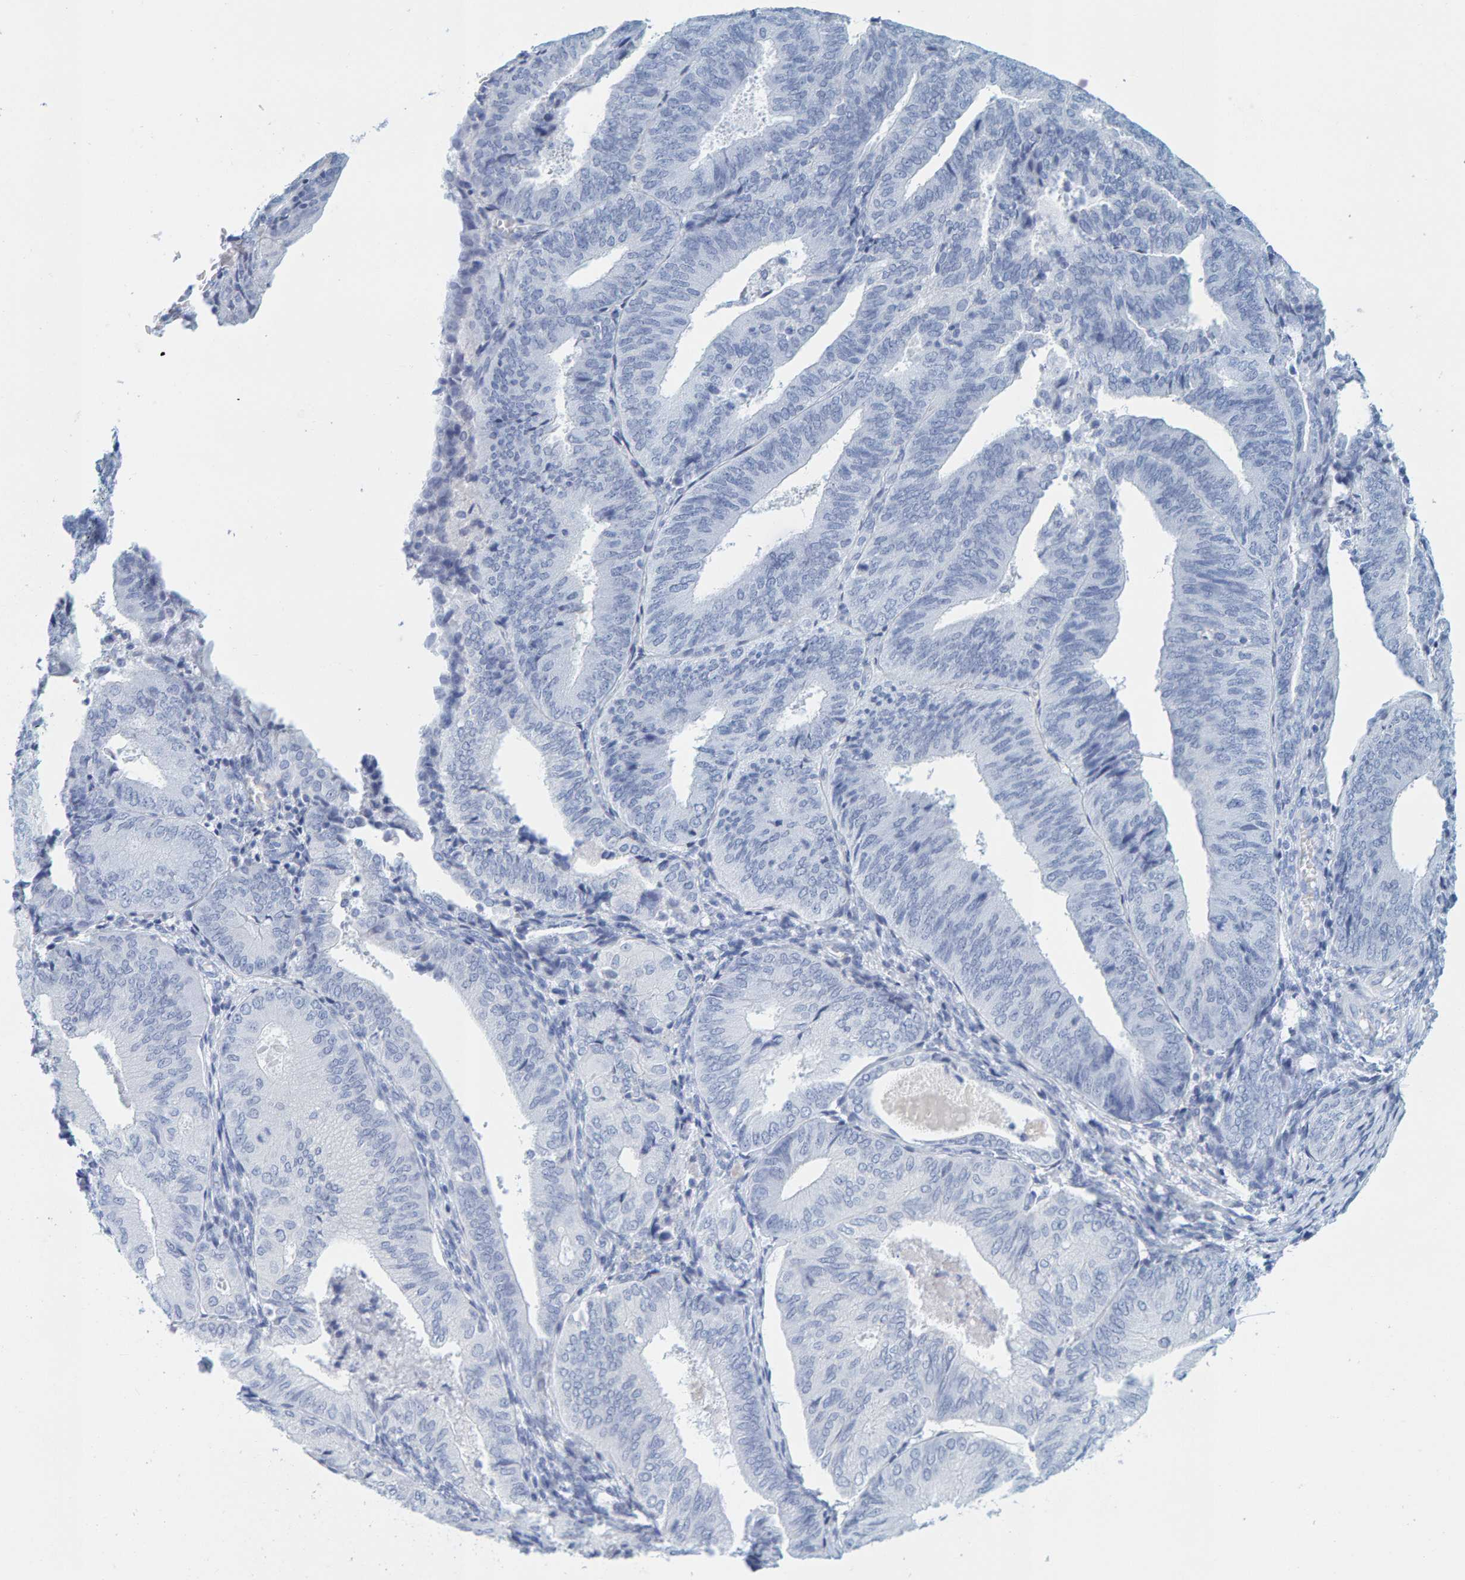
{"staining": {"intensity": "negative", "quantity": "none", "location": "none"}, "tissue": "endometrial cancer", "cell_type": "Tumor cells", "image_type": "cancer", "snomed": [{"axis": "morphology", "description": "Adenocarcinoma, NOS"}, {"axis": "topography", "description": "Endometrium"}], "caption": "Tumor cells show no significant staining in endometrial cancer. (DAB (3,3'-diaminobenzidine) IHC with hematoxylin counter stain).", "gene": "SFTPC", "patient": {"sex": "female", "age": 81}}